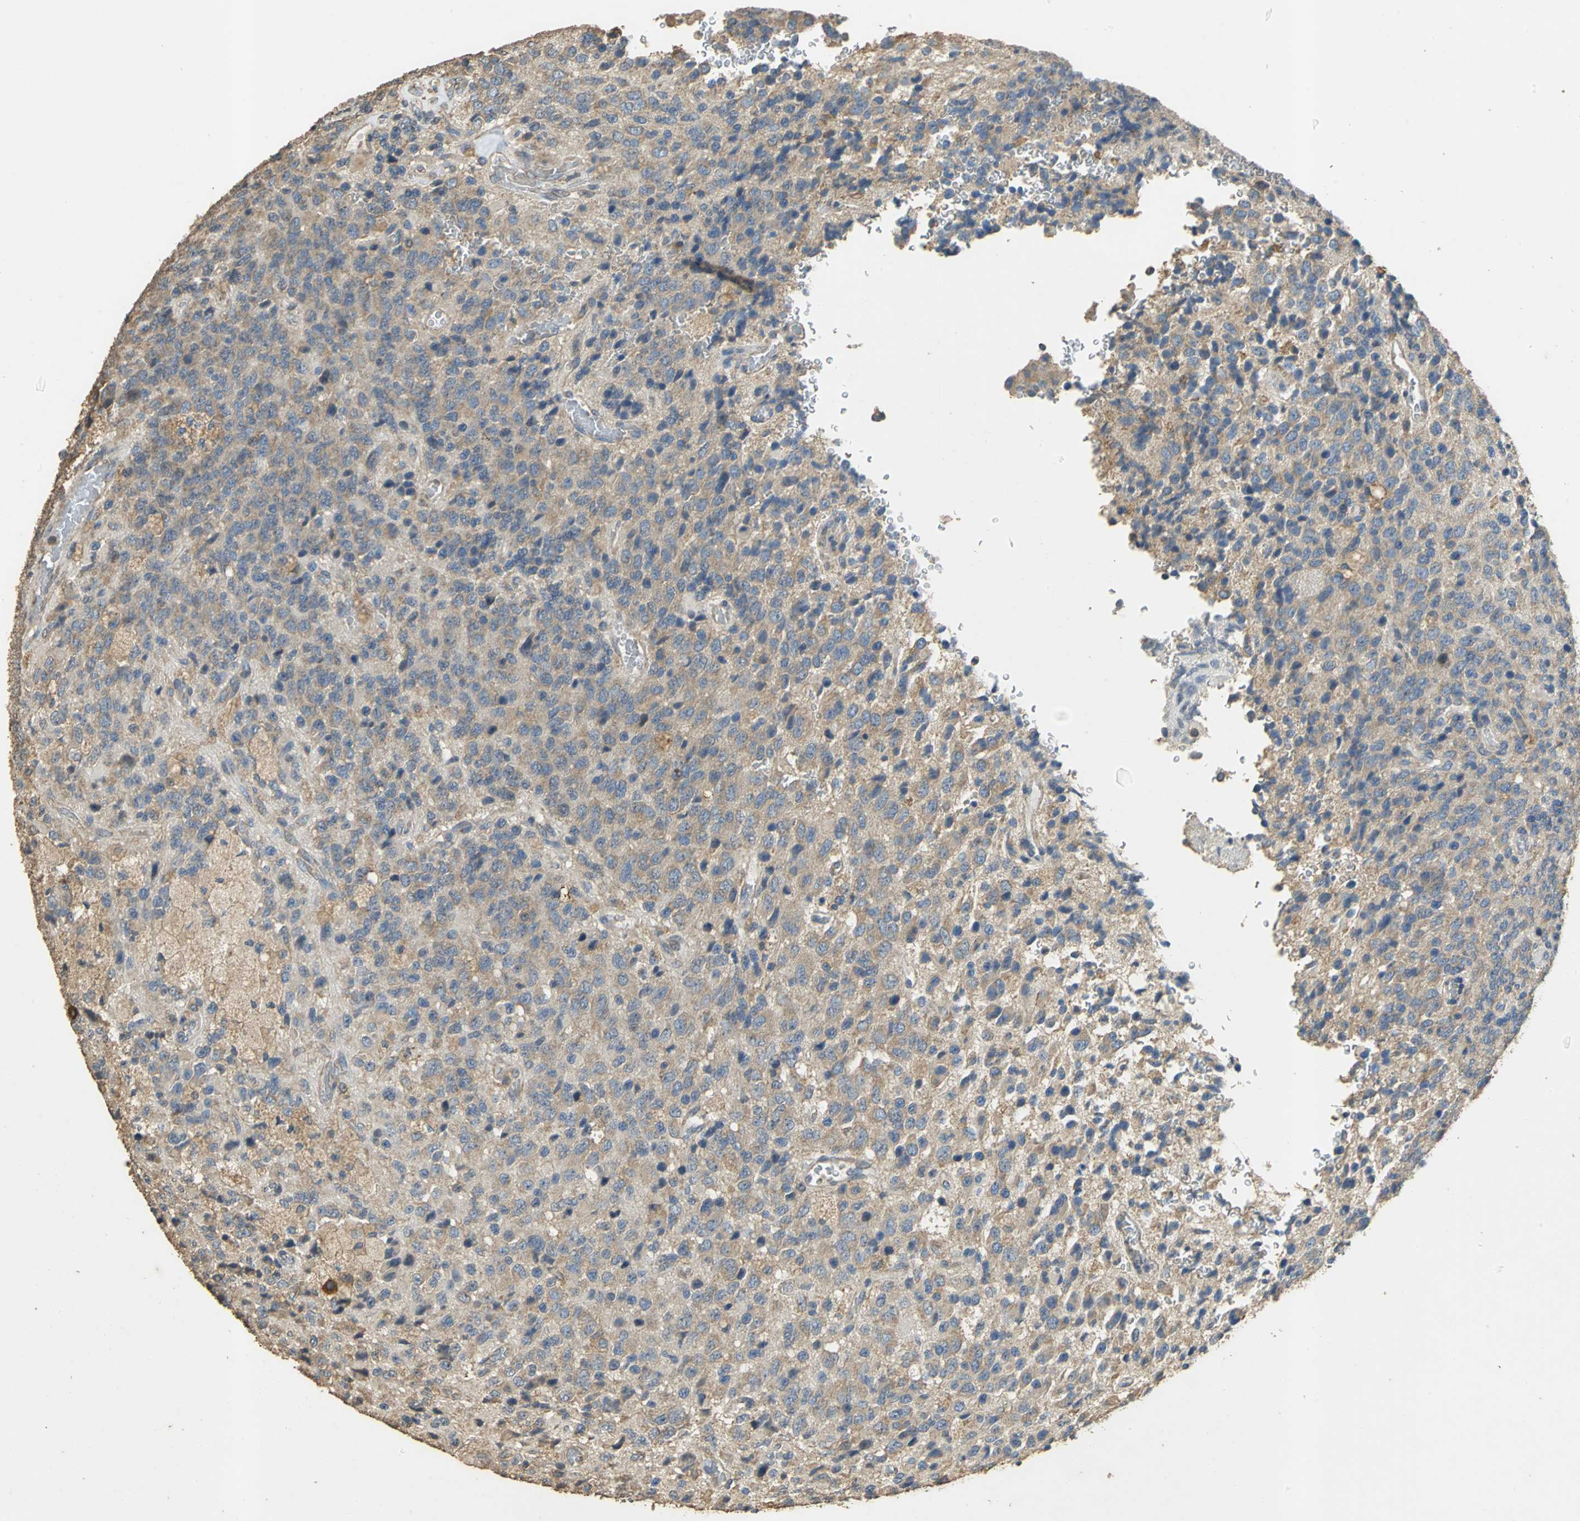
{"staining": {"intensity": "weak", "quantity": "25%-75%", "location": "cytoplasmic/membranous"}, "tissue": "glioma", "cell_type": "Tumor cells", "image_type": "cancer", "snomed": [{"axis": "morphology", "description": "Glioma, malignant, High grade"}, {"axis": "topography", "description": "pancreas cauda"}], "caption": "The histopathology image exhibits immunohistochemical staining of glioma. There is weak cytoplasmic/membranous expression is present in about 25%-75% of tumor cells. Nuclei are stained in blue.", "gene": "ACSL4", "patient": {"sex": "male", "age": 60}}